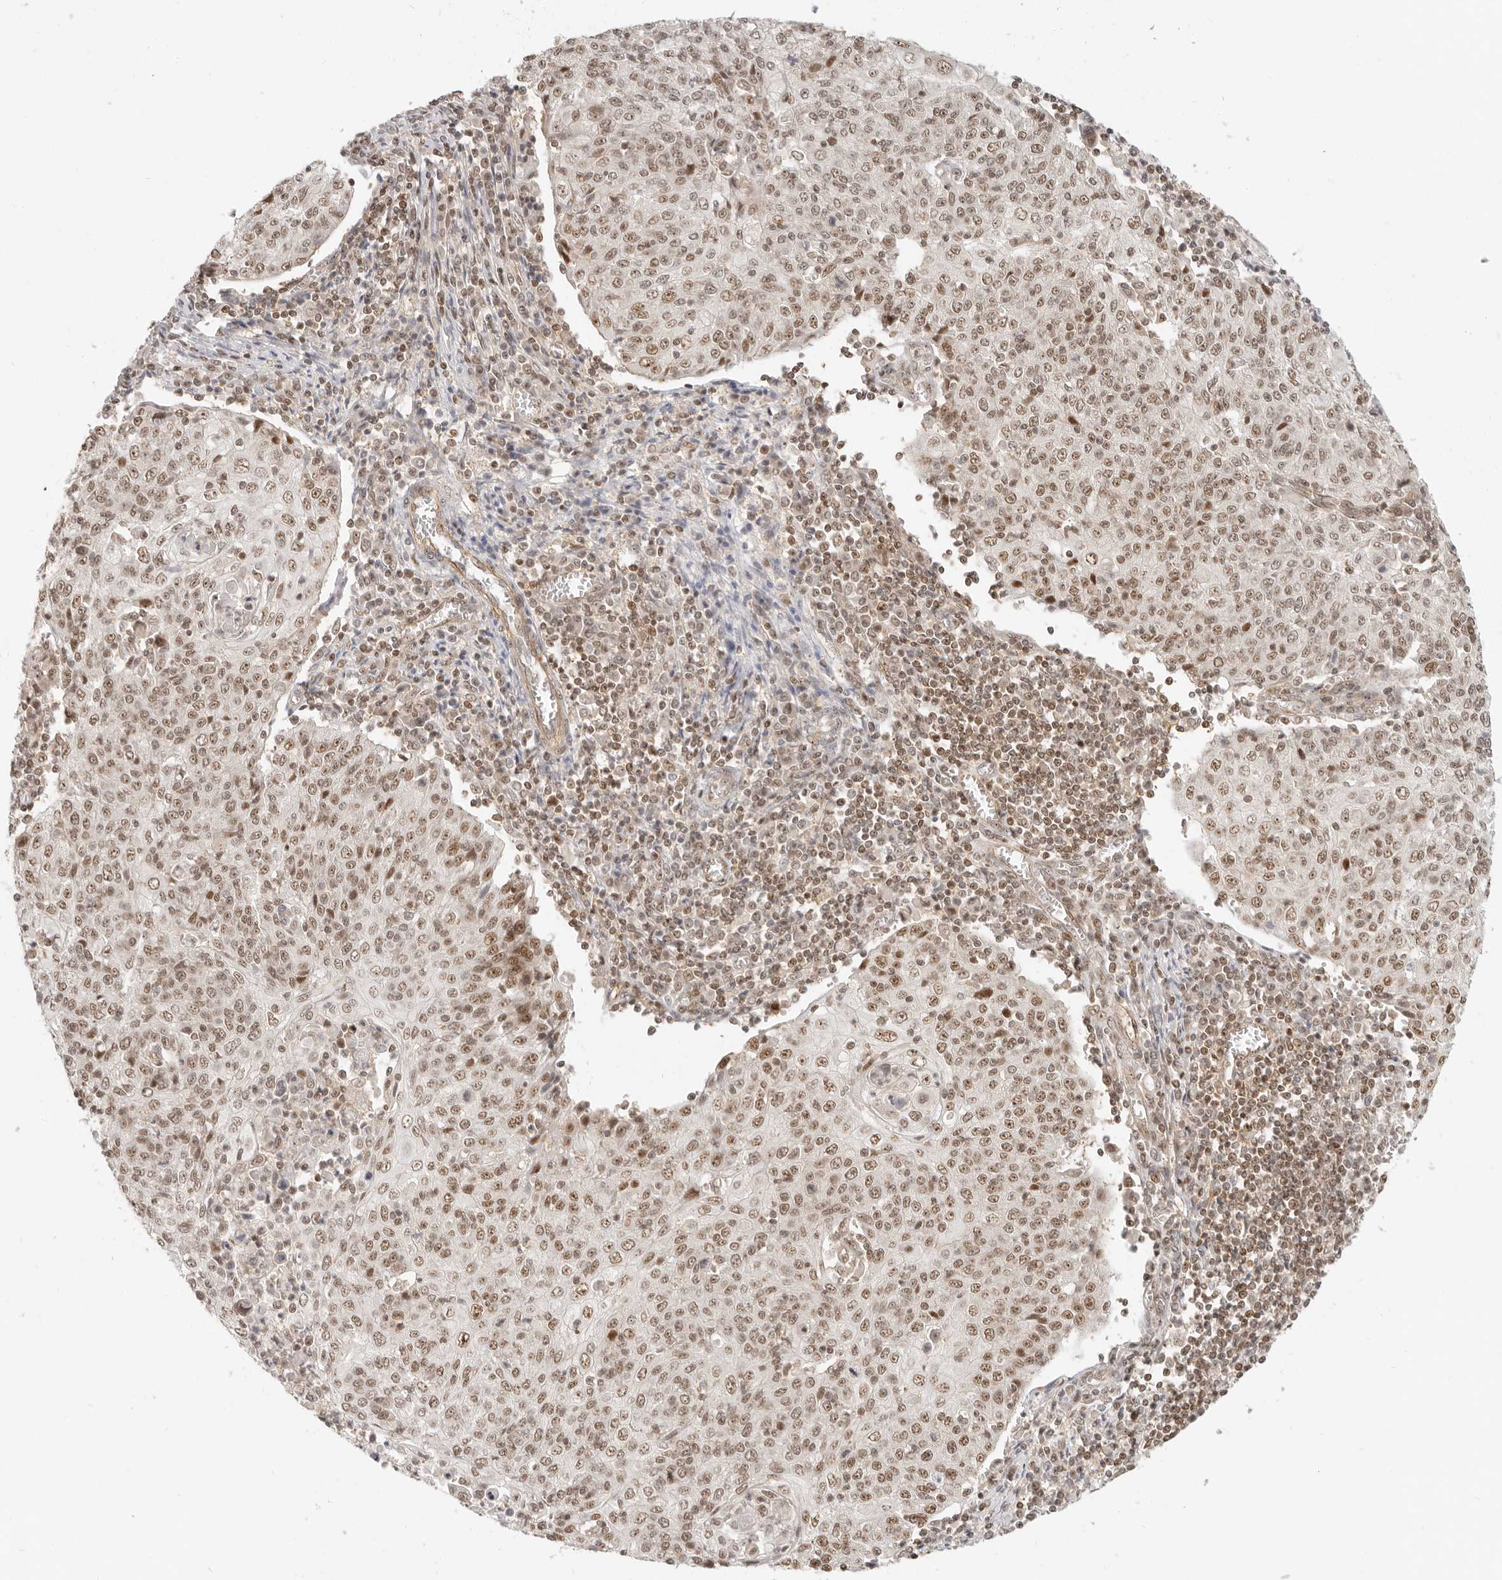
{"staining": {"intensity": "moderate", "quantity": ">75%", "location": "nuclear"}, "tissue": "cervical cancer", "cell_type": "Tumor cells", "image_type": "cancer", "snomed": [{"axis": "morphology", "description": "Squamous cell carcinoma, NOS"}, {"axis": "topography", "description": "Cervix"}], "caption": "A brown stain labels moderate nuclear expression of a protein in human cervical squamous cell carcinoma tumor cells.", "gene": "BAP1", "patient": {"sex": "female", "age": 48}}